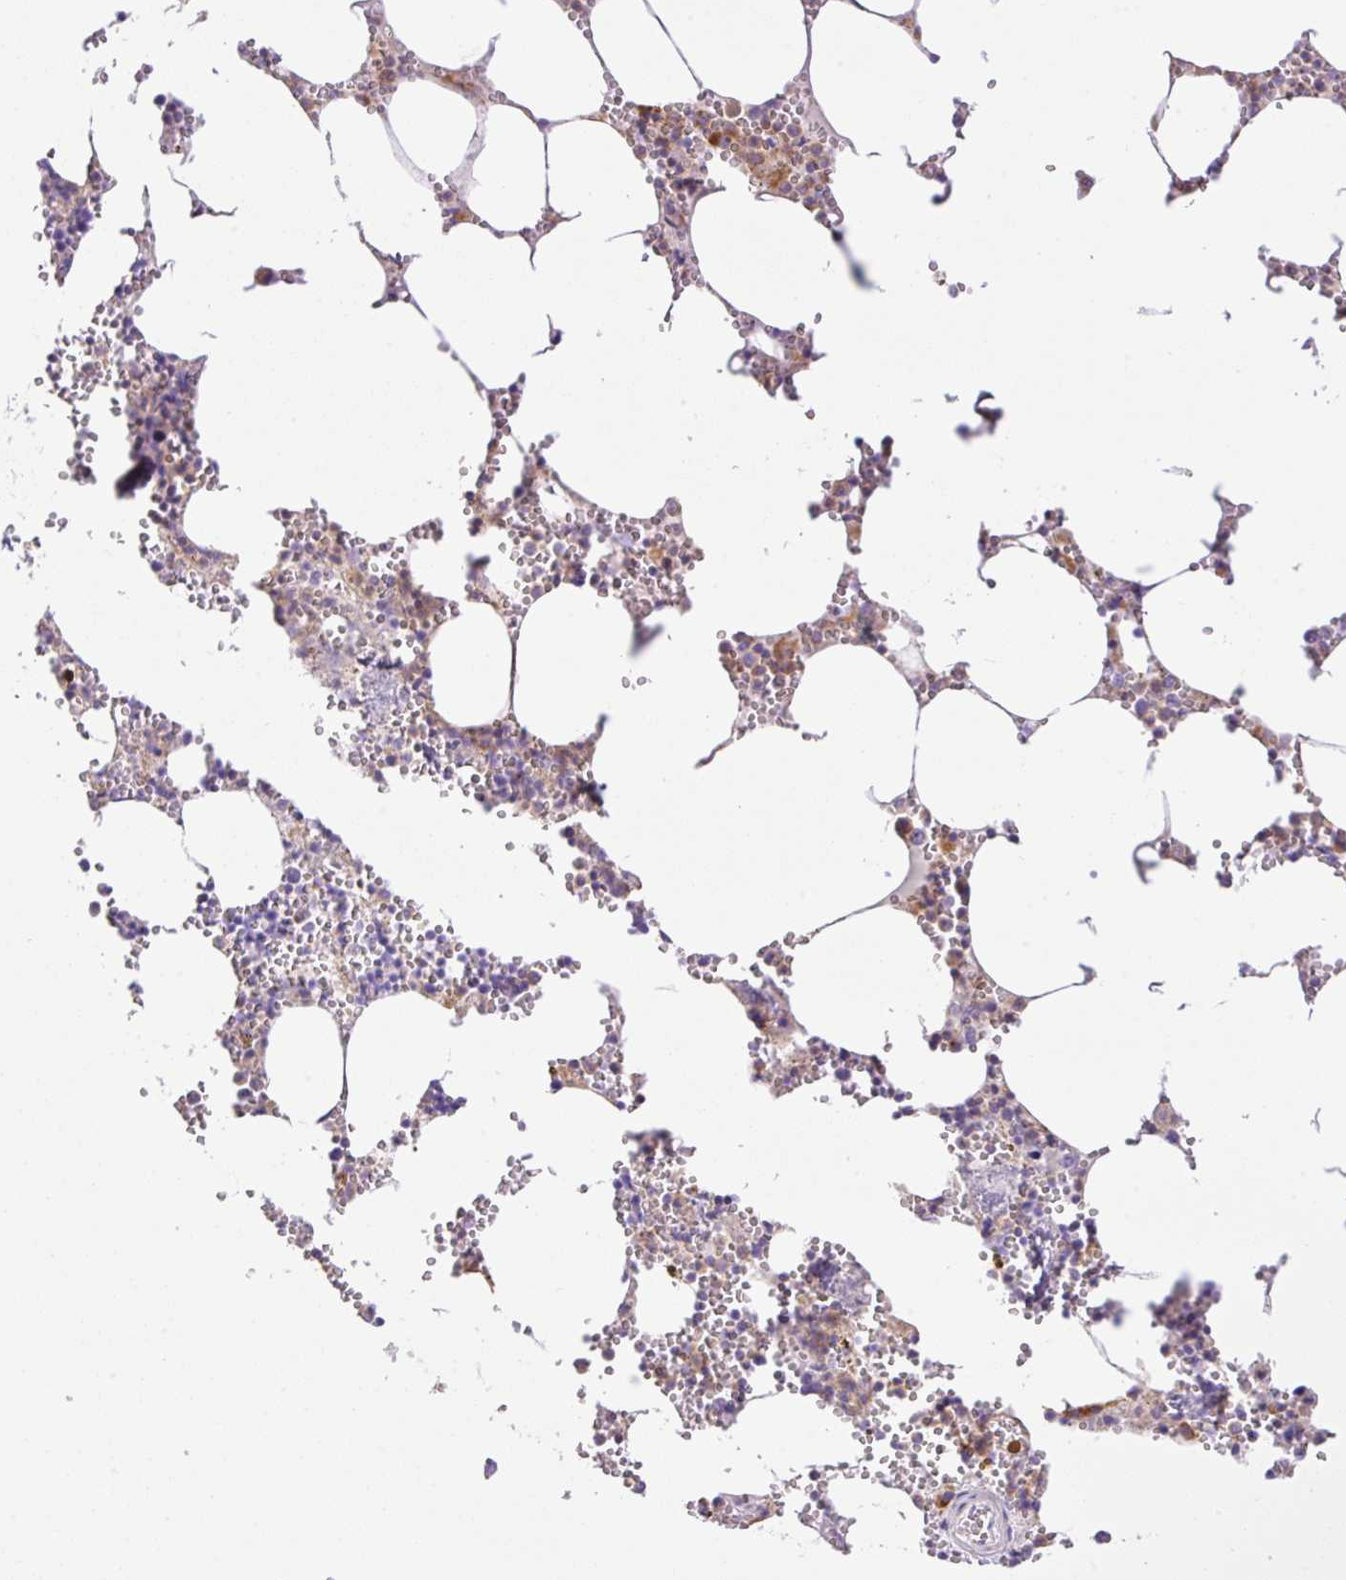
{"staining": {"intensity": "moderate", "quantity": "<25%", "location": "cytoplasmic/membranous"}, "tissue": "bone marrow", "cell_type": "Hematopoietic cells", "image_type": "normal", "snomed": [{"axis": "morphology", "description": "Normal tissue, NOS"}, {"axis": "topography", "description": "Bone marrow"}], "caption": "Protein expression analysis of unremarkable human bone marrow reveals moderate cytoplasmic/membranous staining in about <25% of hematopoietic cells. The protein of interest is stained brown, and the nuclei are stained in blue (DAB (3,3'-diaminobenzidine) IHC with brightfield microscopy, high magnification).", "gene": "NF1", "patient": {"sex": "male", "age": 54}}